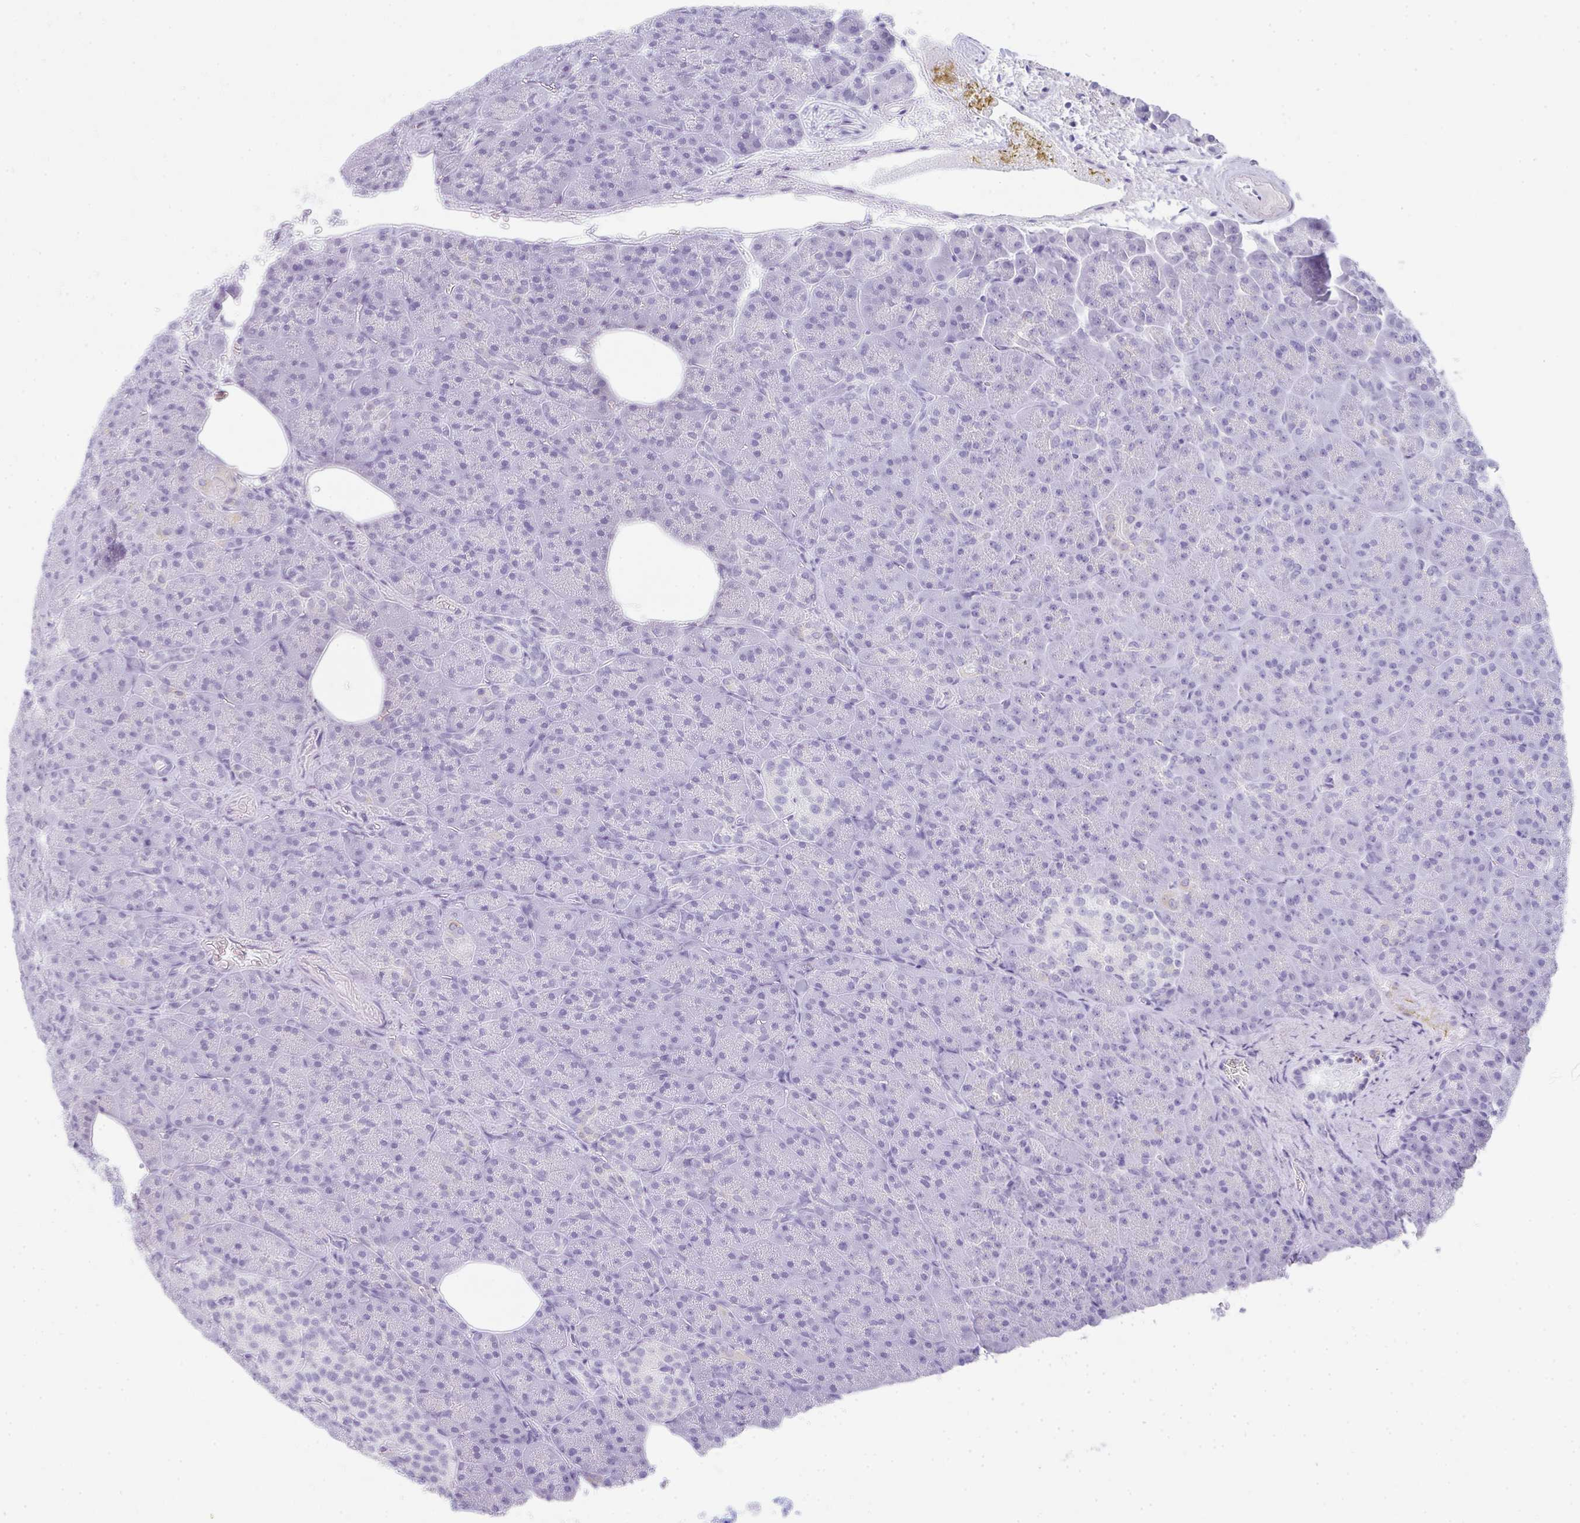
{"staining": {"intensity": "negative", "quantity": "none", "location": "none"}, "tissue": "pancreas", "cell_type": "Exocrine glandular cells", "image_type": "normal", "snomed": [{"axis": "morphology", "description": "Normal tissue, NOS"}, {"axis": "topography", "description": "Pancreas"}], "caption": "Exocrine glandular cells show no significant staining in normal pancreas.", "gene": "RLF", "patient": {"sex": "female", "age": 74}}